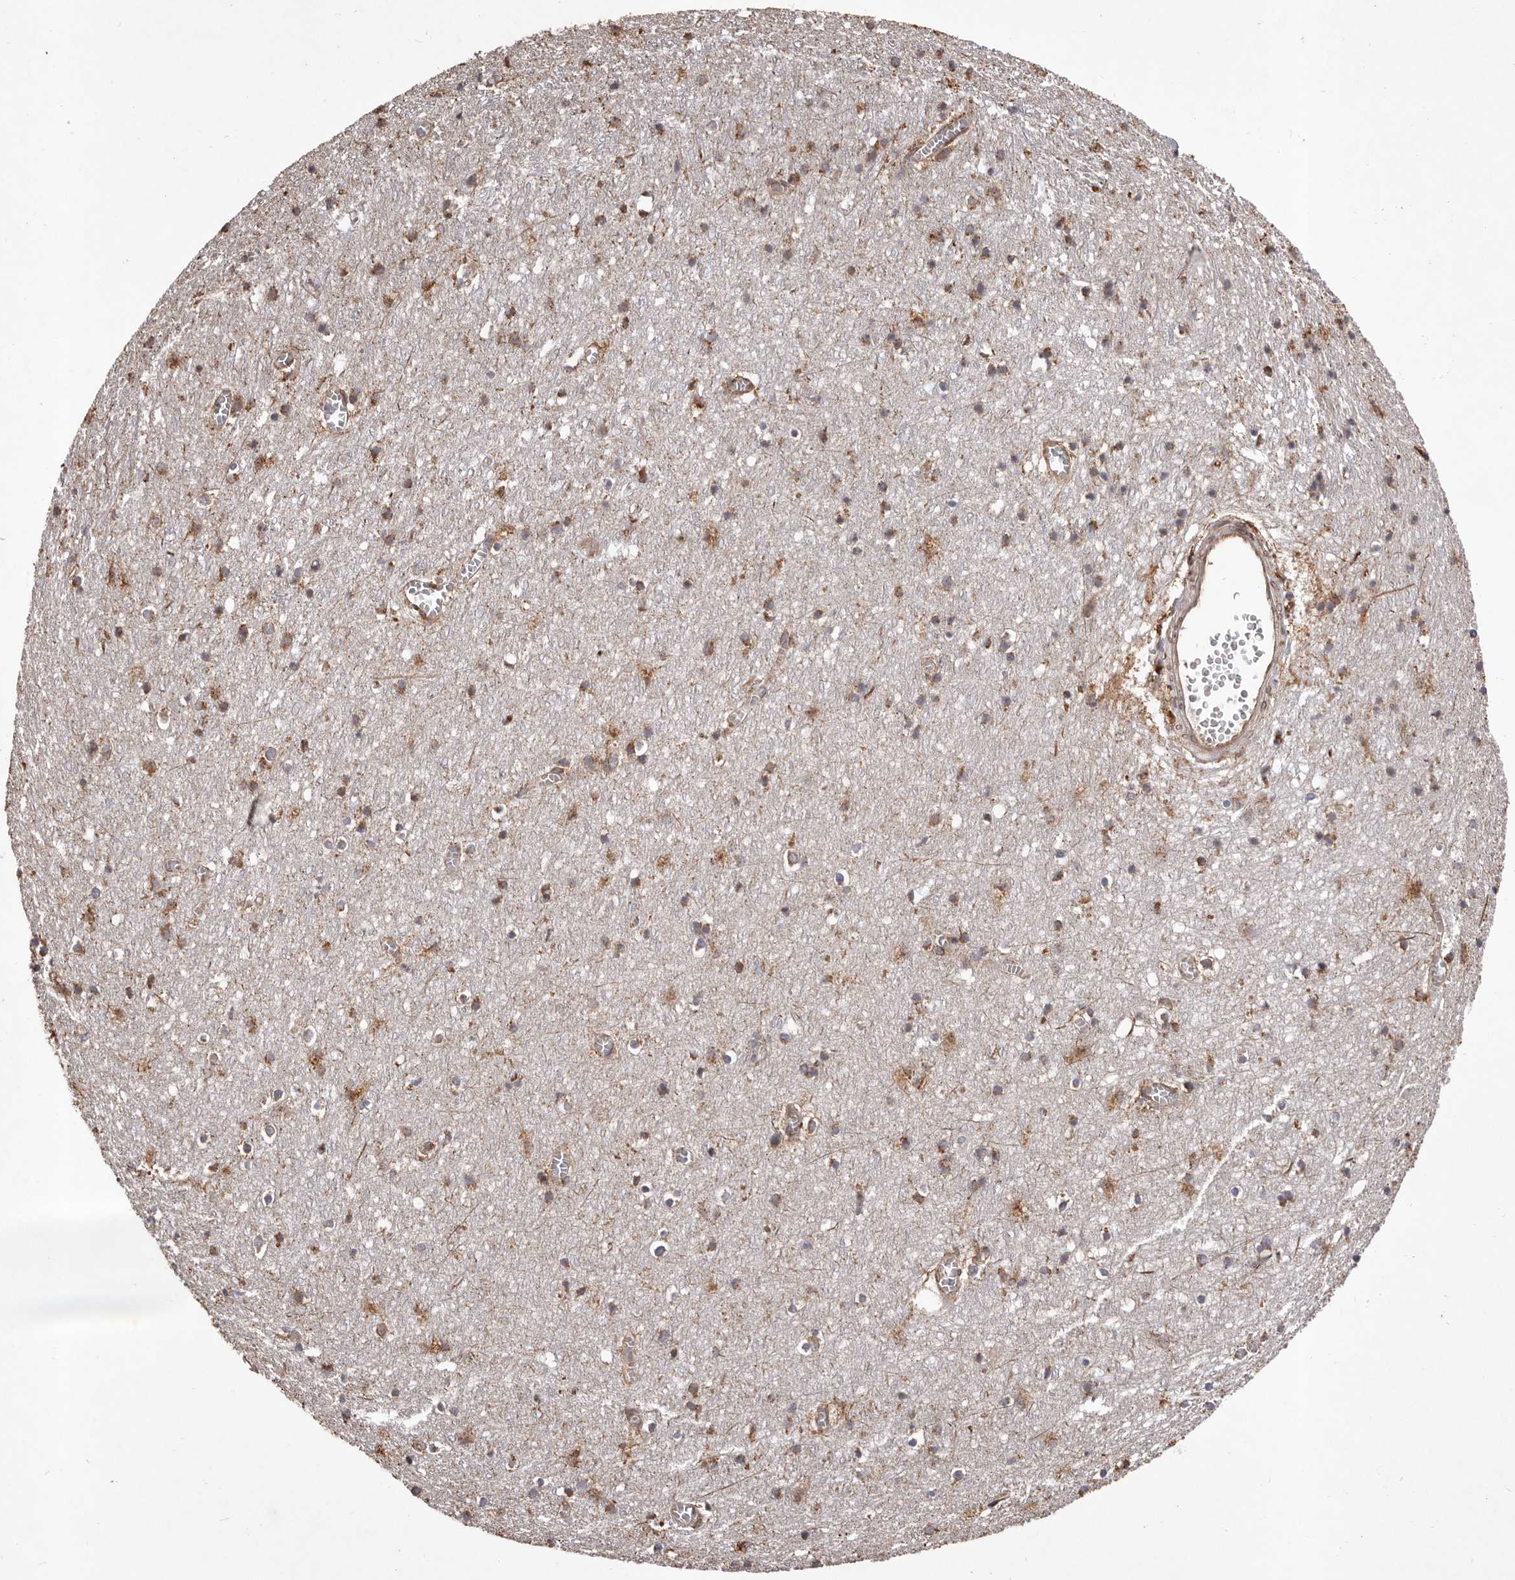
{"staining": {"intensity": "moderate", "quantity": ">75%", "location": "cytoplasmic/membranous"}, "tissue": "cerebral cortex", "cell_type": "Endothelial cells", "image_type": "normal", "snomed": [{"axis": "morphology", "description": "Normal tissue, NOS"}, {"axis": "topography", "description": "Cerebral cortex"}], "caption": "Protein expression analysis of unremarkable cerebral cortex displays moderate cytoplasmic/membranous staining in approximately >75% of endothelial cells.", "gene": "GADD45B", "patient": {"sex": "female", "age": 64}}